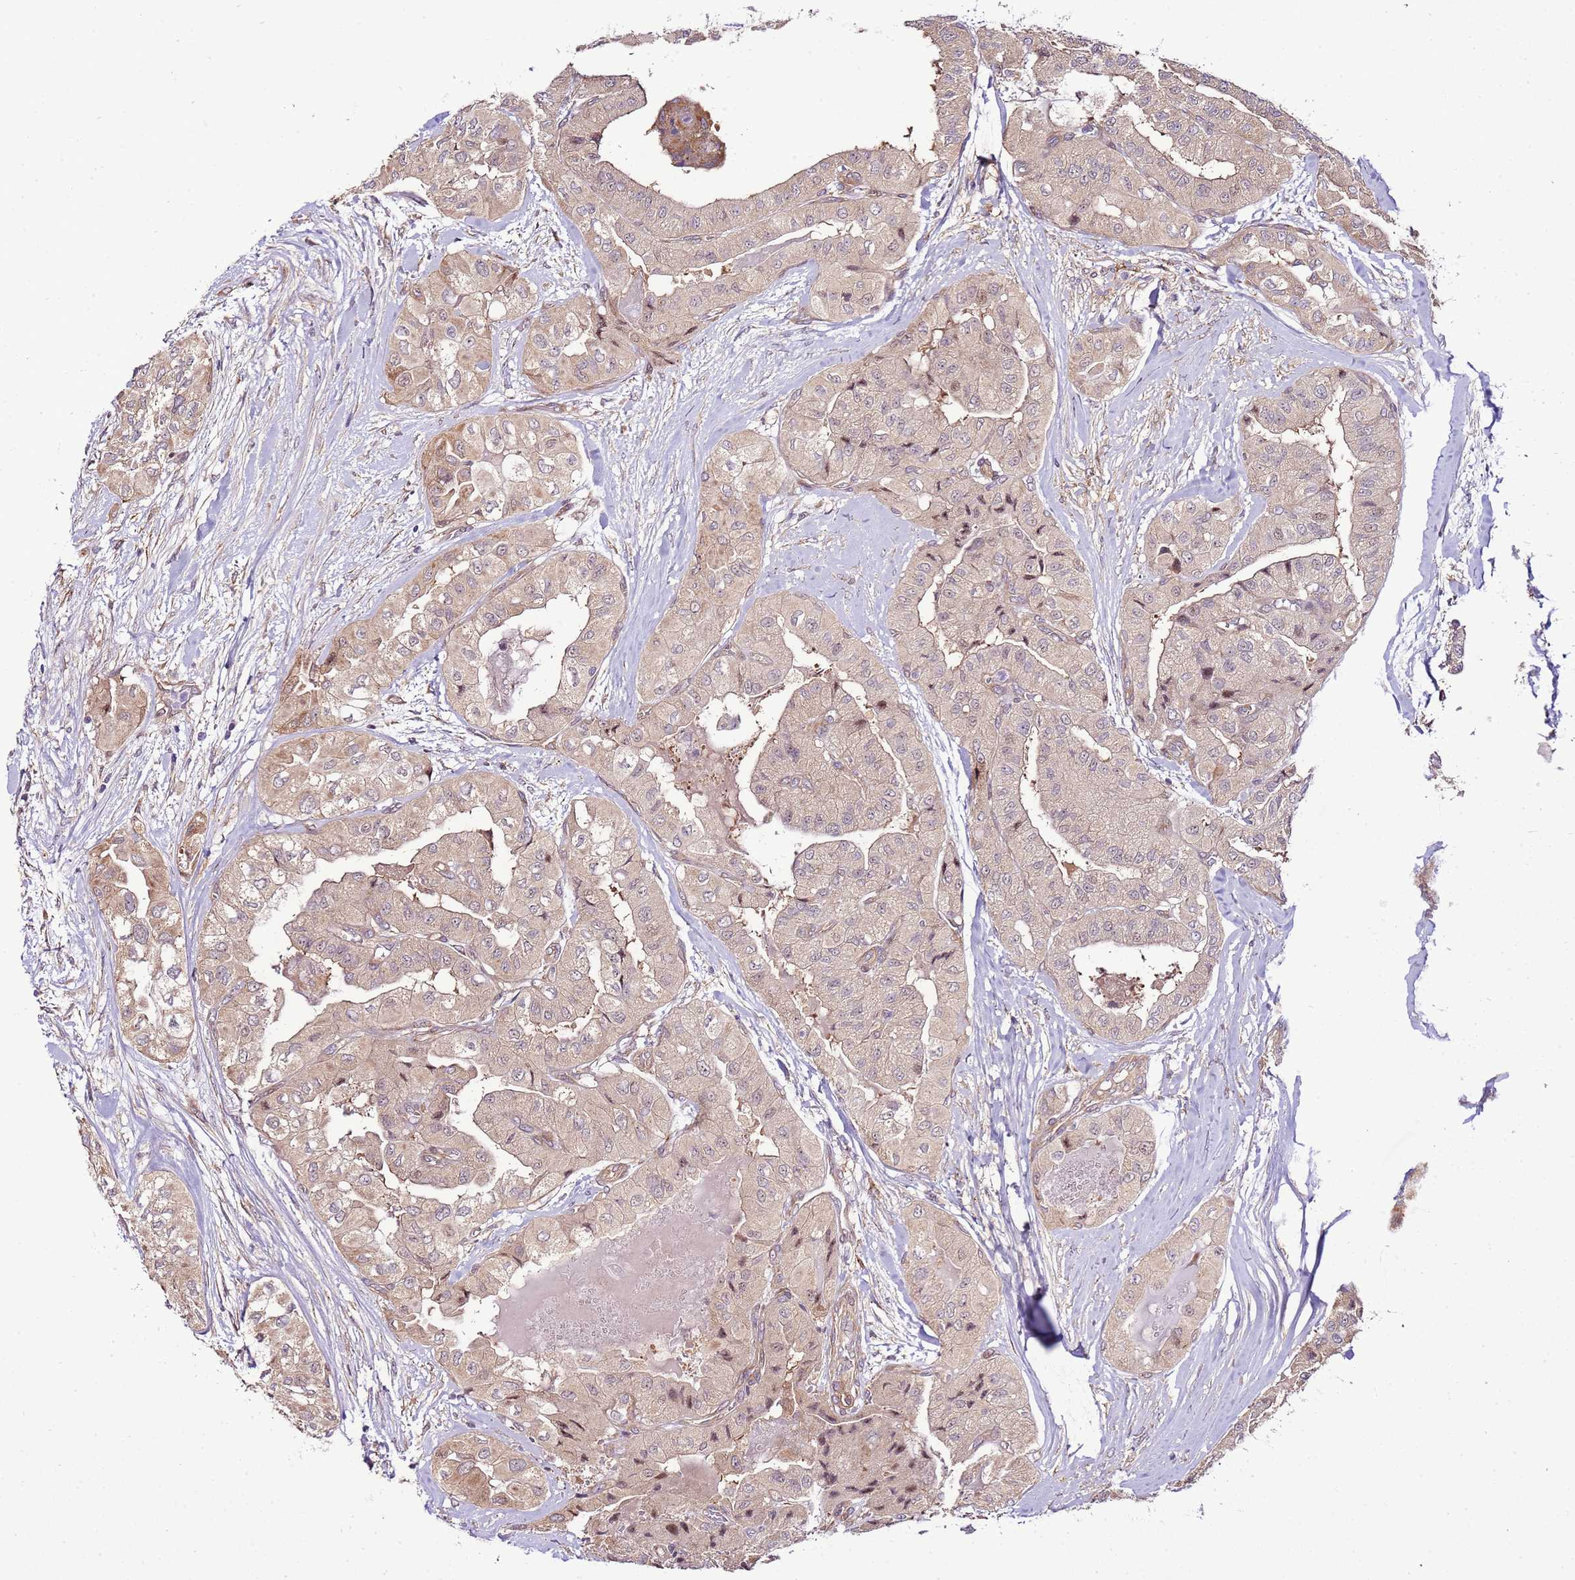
{"staining": {"intensity": "weak", "quantity": ">75%", "location": "cytoplasmic/membranous"}, "tissue": "thyroid cancer", "cell_type": "Tumor cells", "image_type": "cancer", "snomed": [{"axis": "morphology", "description": "Papillary adenocarcinoma, NOS"}, {"axis": "topography", "description": "Thyroid gland"}], "caption": "A brown stain shows weak cytoplasmic/membranous staining of a protein in human papillary adenocarcinoma (thyroid) tumor cells. (IHC, brightfield microscopy, high magnification).", "gene": "SCARA3", "patient": {"sex": "female", "age": 59}}